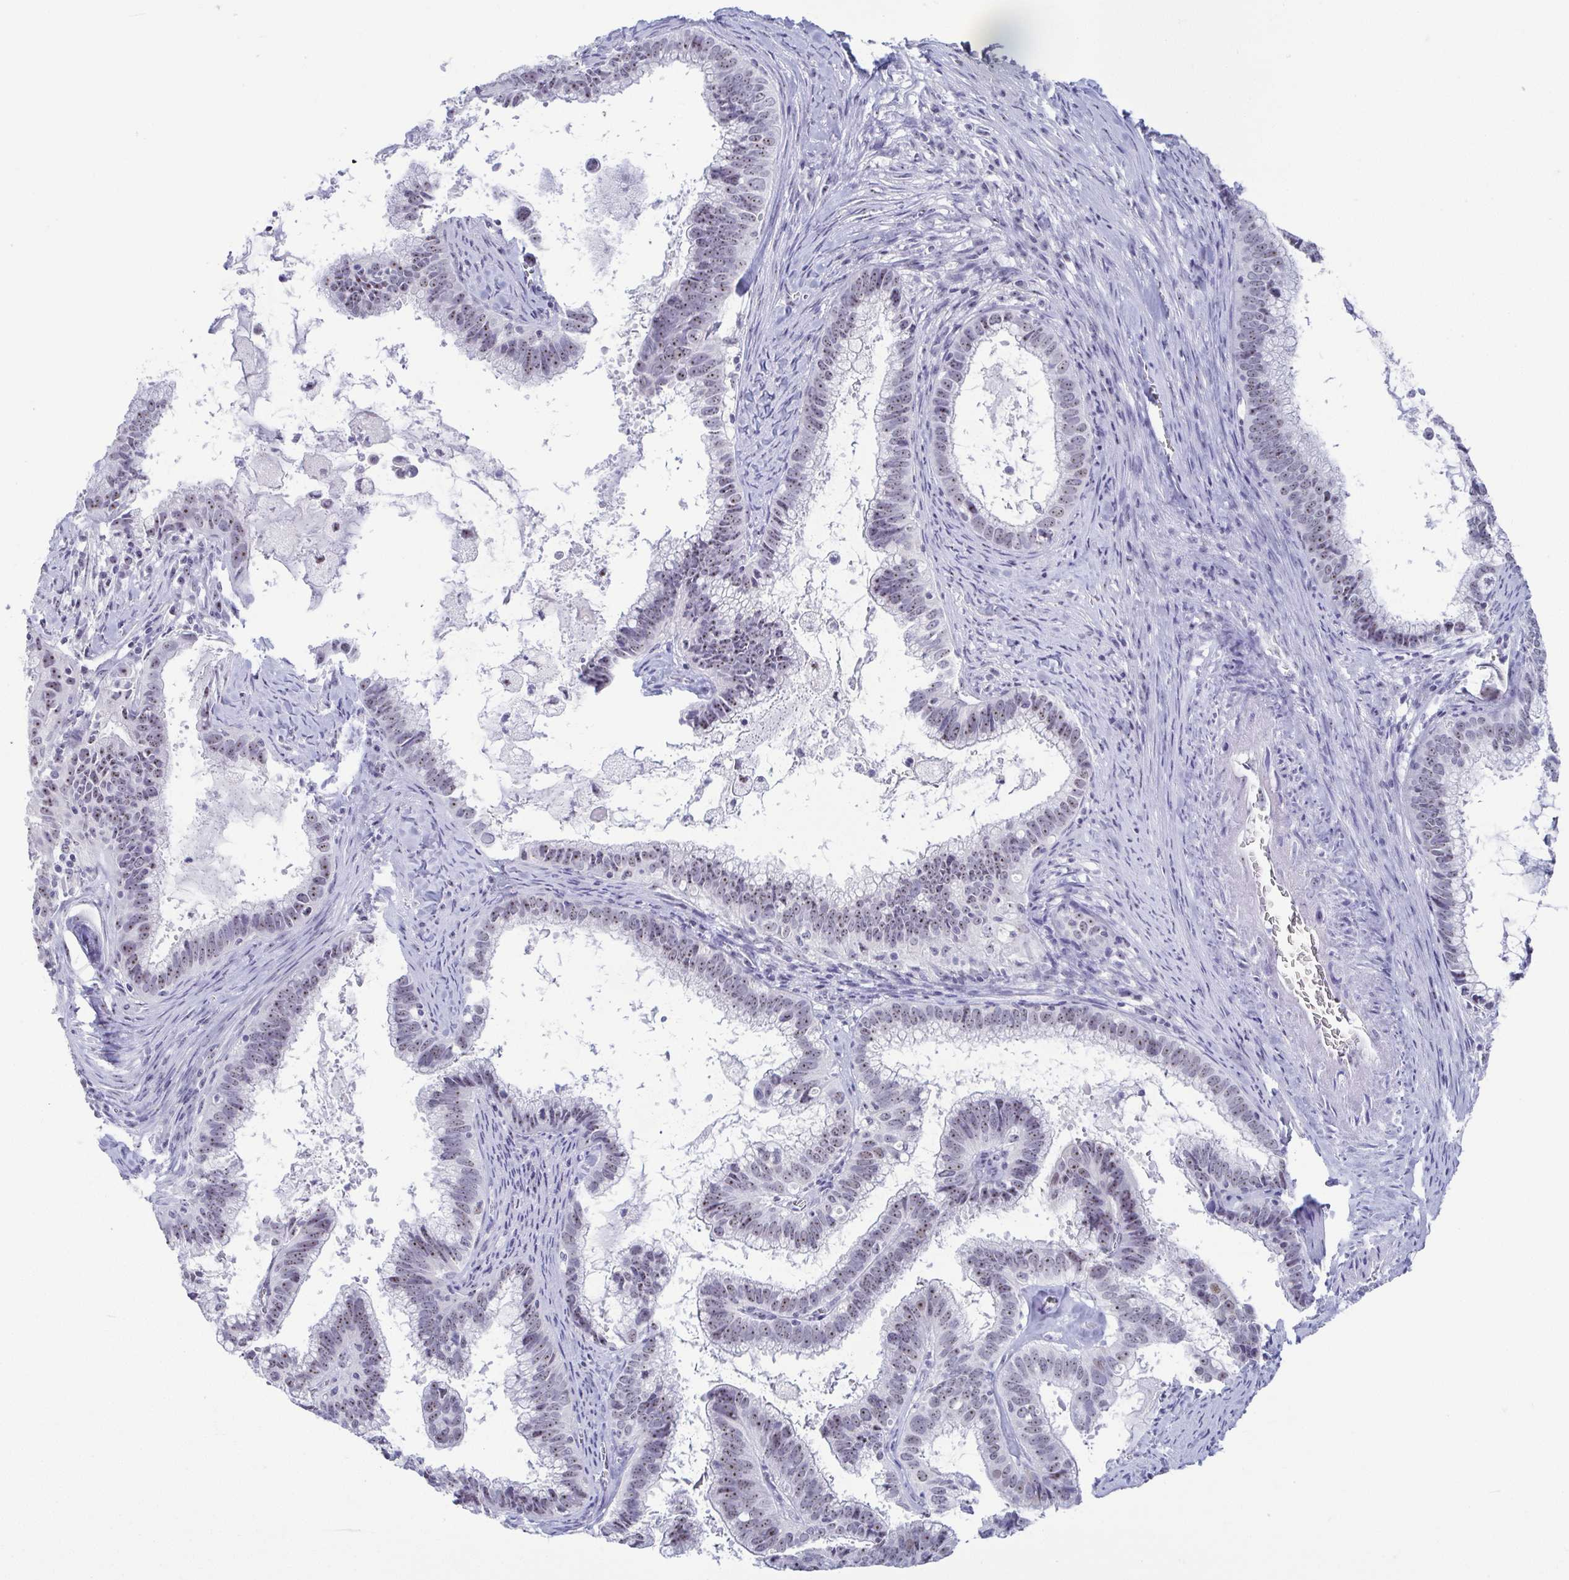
{"staining": {"intensity": "weak", "quantity": "25%-75%", "location": "nuclear"}, "tissue": "cervical cancer", "cell_type": "Tumor cells", "image_type": "cancer", "snomed": [{"axis": "morphology", "description": "Adenocarcinoma, NOS"}, {"axis": "topography", "description": "Cervix"}], "caption": "Brown immunohistochemical staining in human cervical cancer demonstrates weak nuclear positivity in about 25%-75% of tumor cells. The staining was performed using DAB (3,3'-diaminobenzidine), with brown indicating positive protein expression. Nuclei are stained blue with hematoxylin.", "gene": "BZW1", "patient": {"sex": "female", "age": 61}}